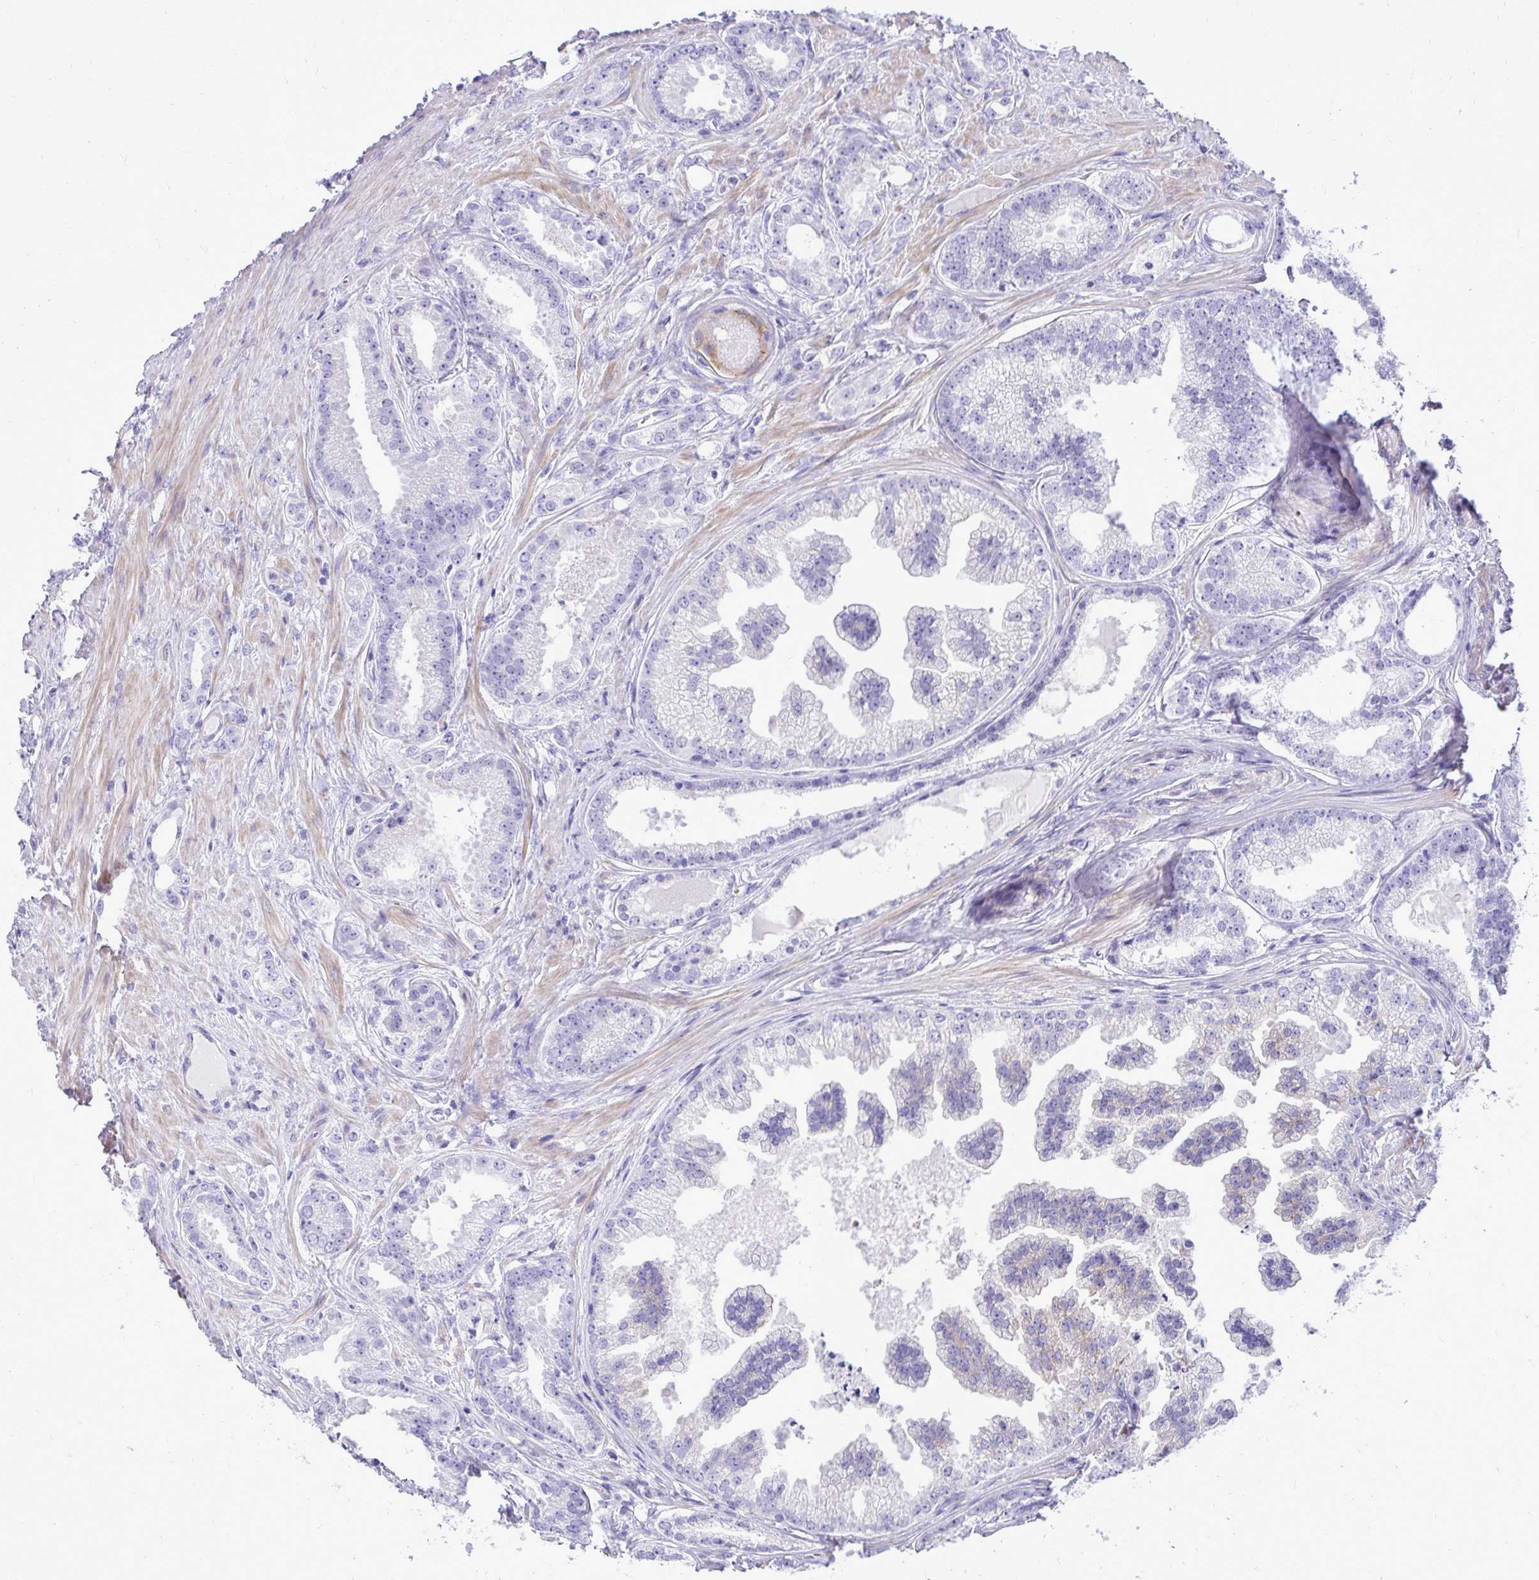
{"staining": {"intensity": "negative", "quantity": "none", "location": "none"}, "tissue": "prostate cancer", "cell_type": "Tumor cells", "image_type": "cancer", "snomed": [{"axis": "morphology", "description": "Adenocarcinoma, Low grade"}, {"axis": "topography", "description": "Prostate"}], "caption": "Low-grade adenocarcinoma (prostate) stained for a protein using immunohistochemistry shows no staining tumor cells.", "gene": "PELI3", "patient": {"sex": "male", "age": 65}}